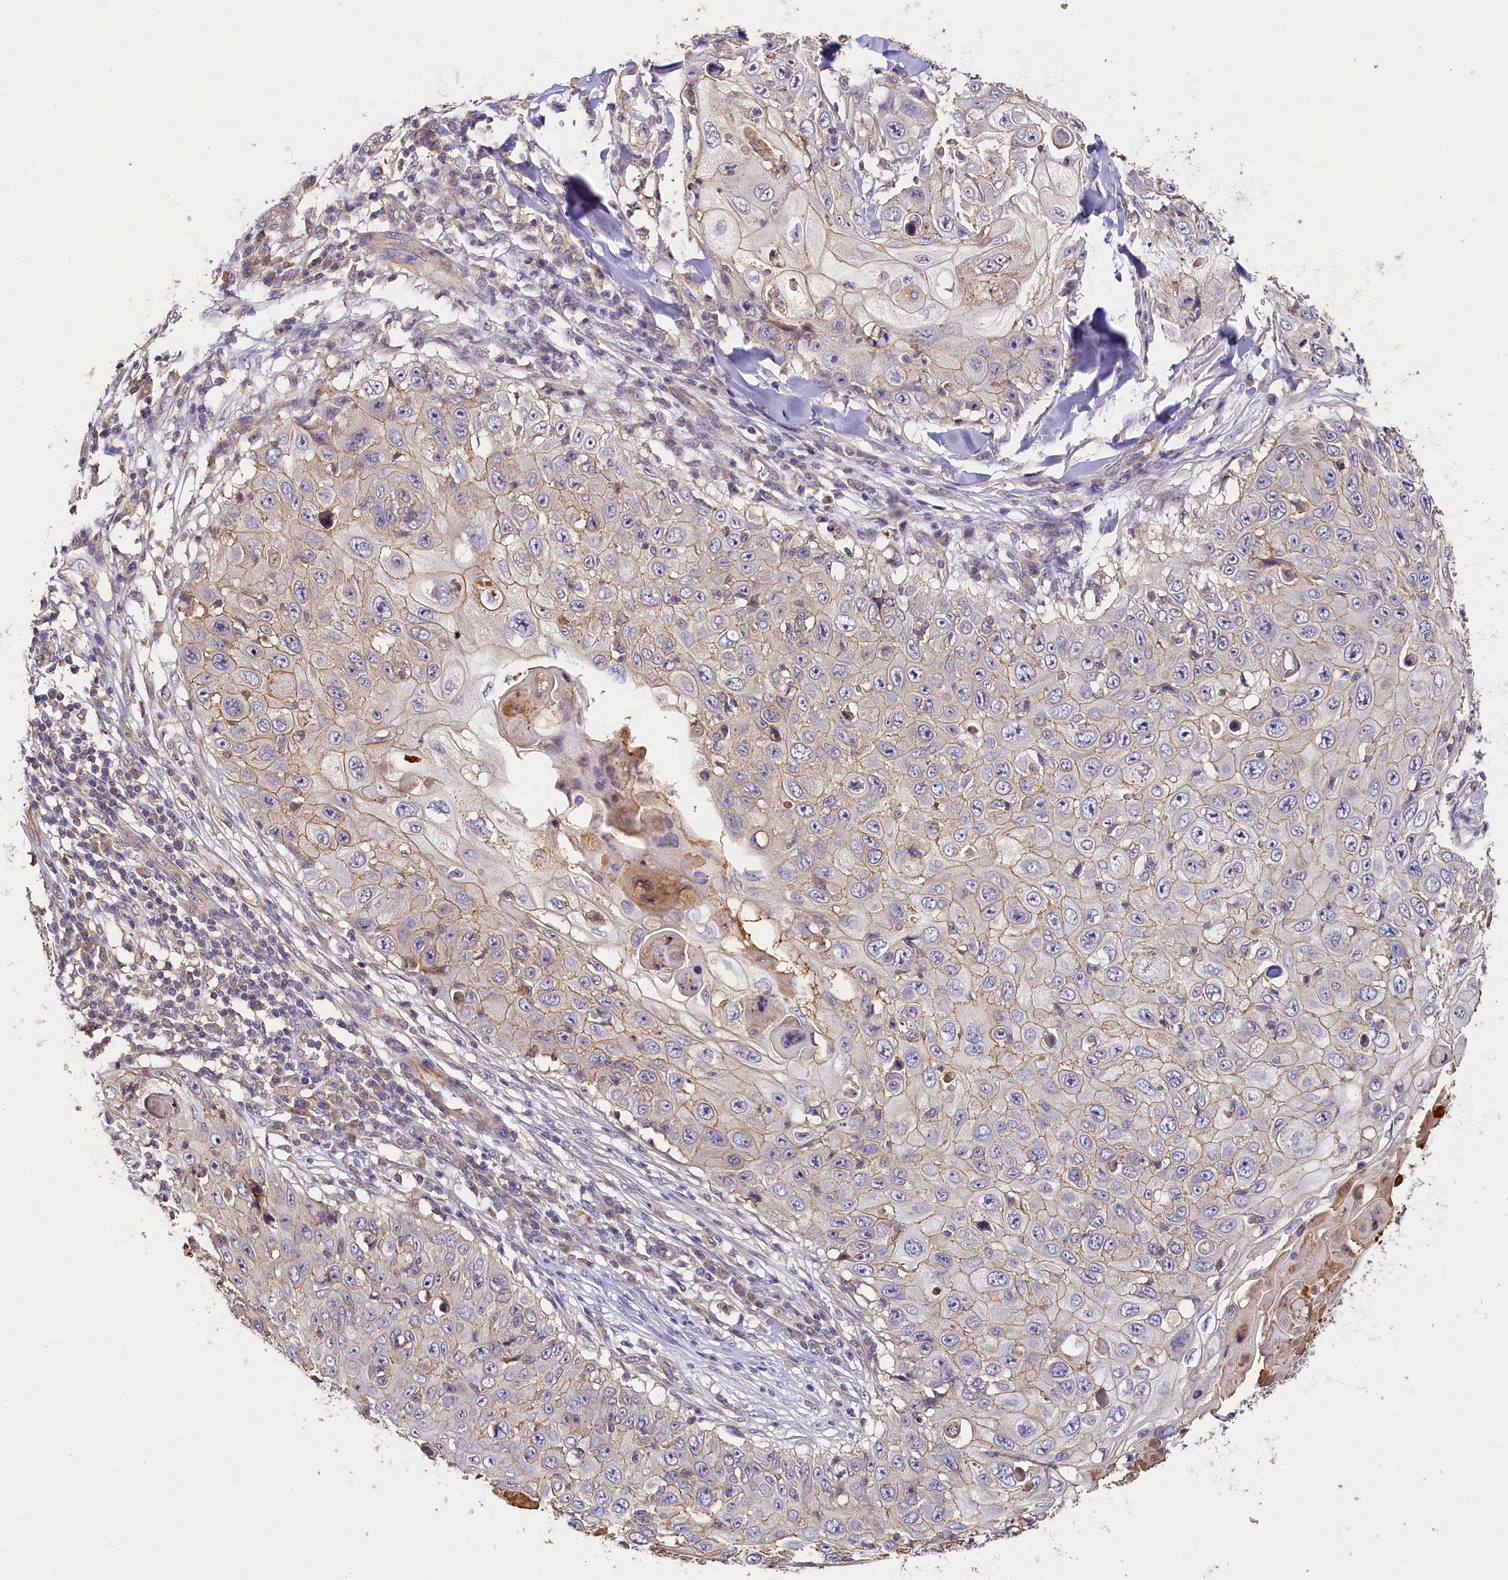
{"staining": {"intensity": "negative", "quantity": "none", "location": "none"}, "tissue": "skin cancer", "cell_type": "Tumor cells", "image_type": "cancer", "snomed": [{"axis": "morphology", "description": "Squamous cell carcinoma, NOS"}, {"axis": "topography", "description": "Skin"}], "caption": "This is a histopathology image of IHC staining of squamous cell carcinoma (skin), which shows no positivity in tumor cells. (DAB immunohistochemistry, high magnification).", "gene": "KATNB1", "patient": {"sex": "male", "age": 86}}